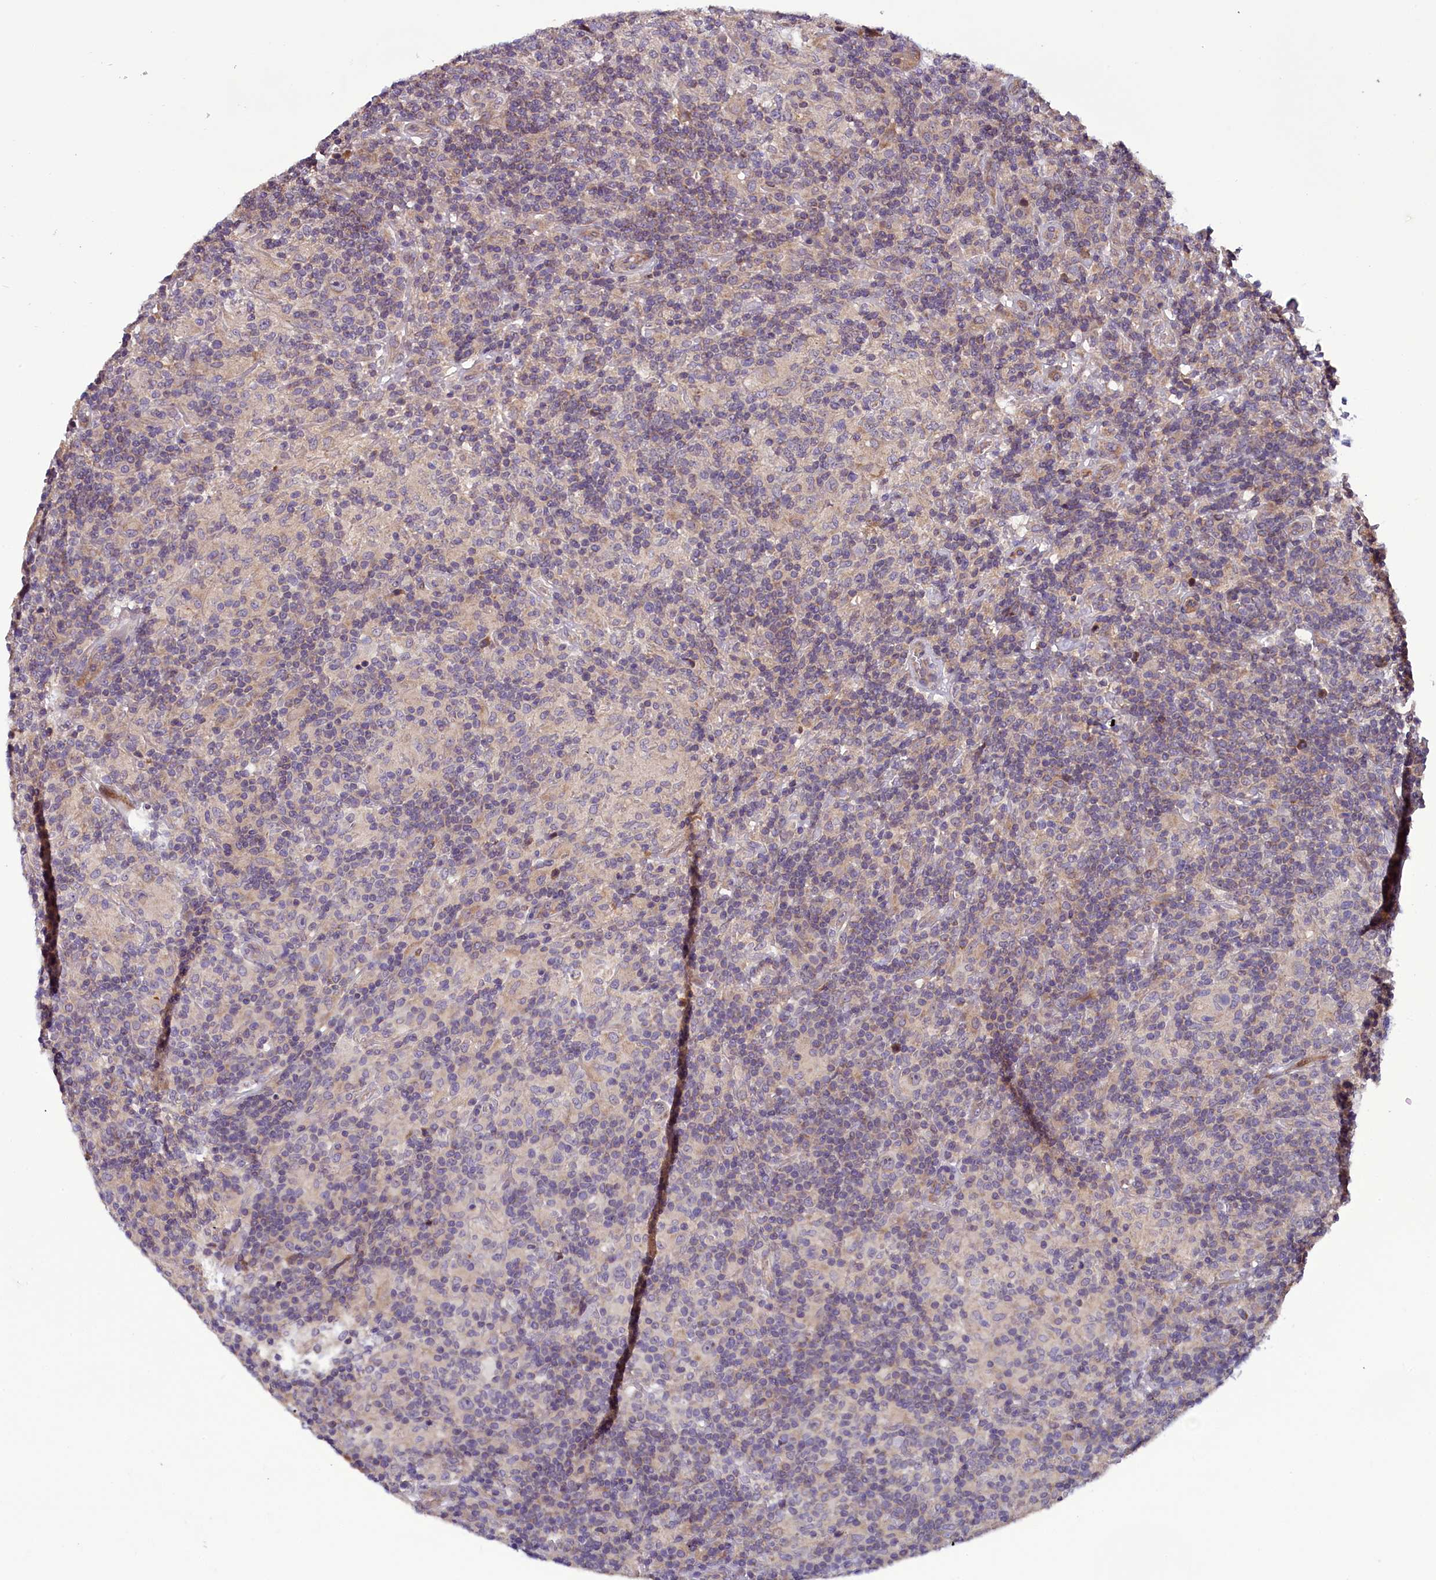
{"staining": {"intensity": "weak", "quantity": "25%-75%", "location": "cytoplasmic/membranous"}, "tissue": "lymphoma", "cell_type": "Tumor cells", "image_type": "cancer", "snomed": [{"axis": "morphology", "description": "Hodgkin's disease, NOS"}, {"axis": "topography", "description": "Lymph node"}], "caption": "Approximately 25%-75% of tumor cells in human Hodgkin's disease reveal weak cytoplasmic/membranous protein expression as visualized by brown immunohistochemical staining.", "gene": "RPUSD2", "patient": {"sex": "male", "age": 70}}